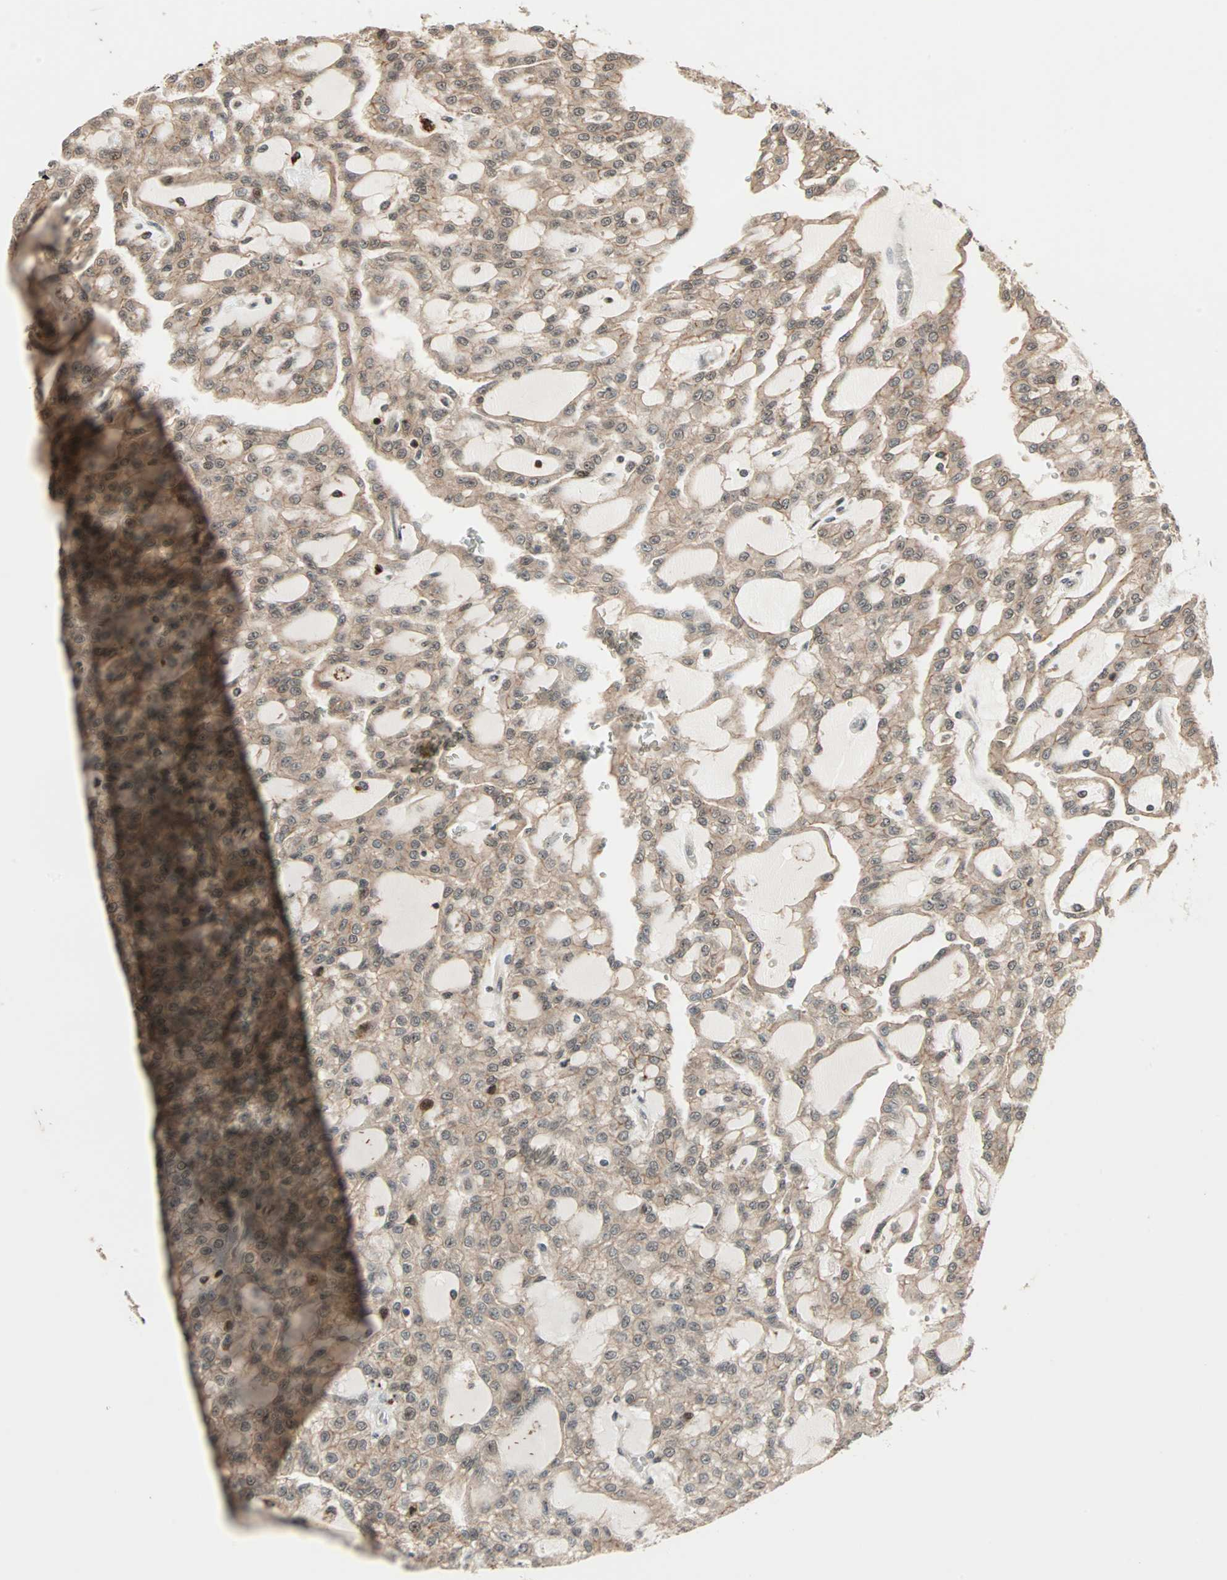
{"staining": {"intensity": "moderate", "quantity": ">75%", "location": "cytoplasmic/membranous,nuclear"}, "tissue": "renal cancer", "cell_type": "Tumor cells", "image_type": "cancer", "snomed": [{"axis": "morphology", "description": "Adenocarcinoma, NOS"}, {"axis": "topography", "description": "Kidney"}], "caption": "Renal cancer (adenocarcinoma) was stained to show a protein in brown. There is medium levels of moderate cytoplasmic/membranous and nuclear positivity in approximately >75% of tumor cells.", "gene": "ZBED9", "patient": {"sex": "male", "age": 63}}